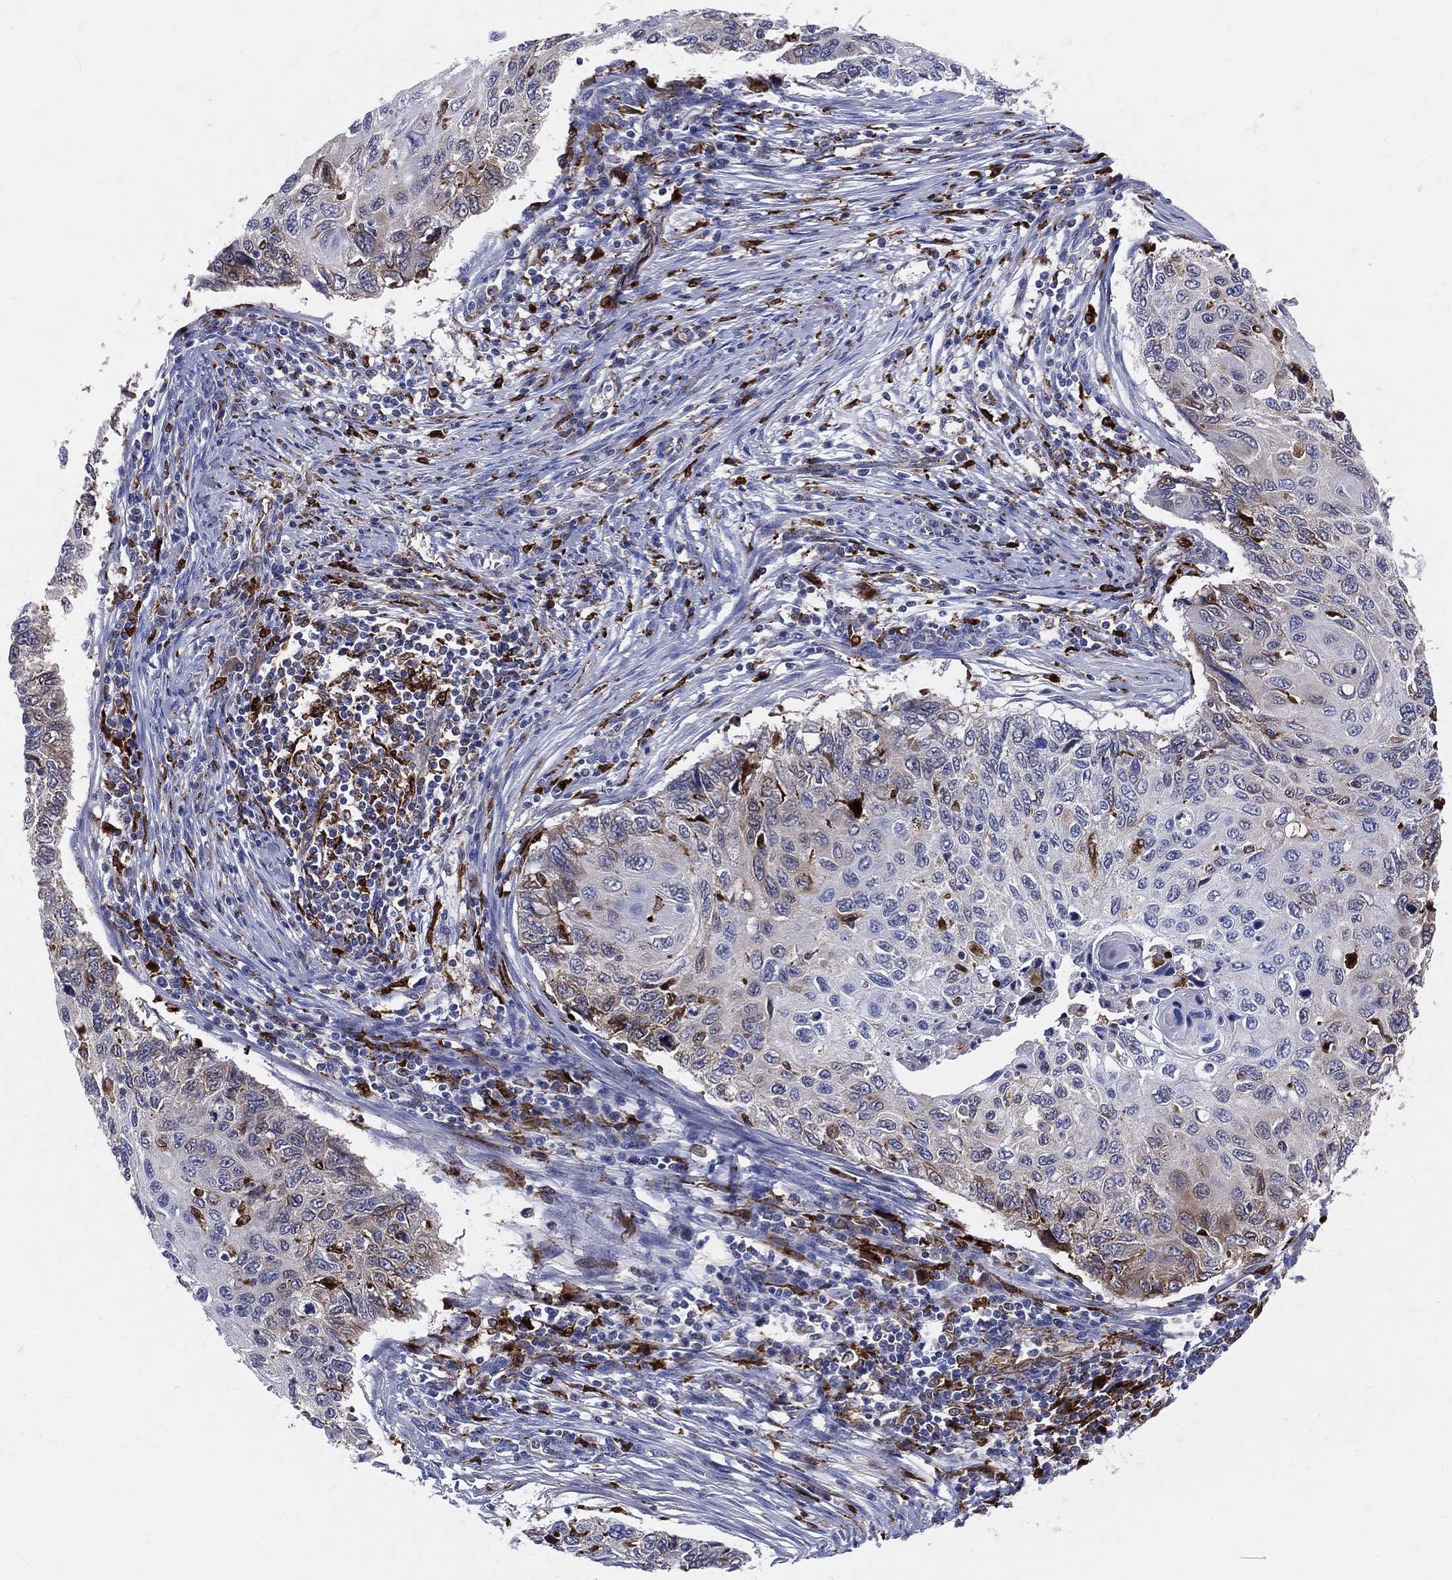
{"staining": {"intensity": "moderate", "quantity": "<25%", "location": "cytoplasmic/membranous"}, "tissue": "cervical cancer", "cell_type": "Tumor cells", "image_type": "cancer", "snomed": [{"axis": "morphology", "description": "Squamous cell carcinoma, NOS"}, {"axis": "topography", "description": "Cervix"}], "caption": "Moderate cytoplasmic/membranous protein positivity is appreciated in approximately <25% of tumor cells in squamous cell carcinoma (cervical).", "gene": "CD74", "patient": {"sex": "female", "age": 70}}